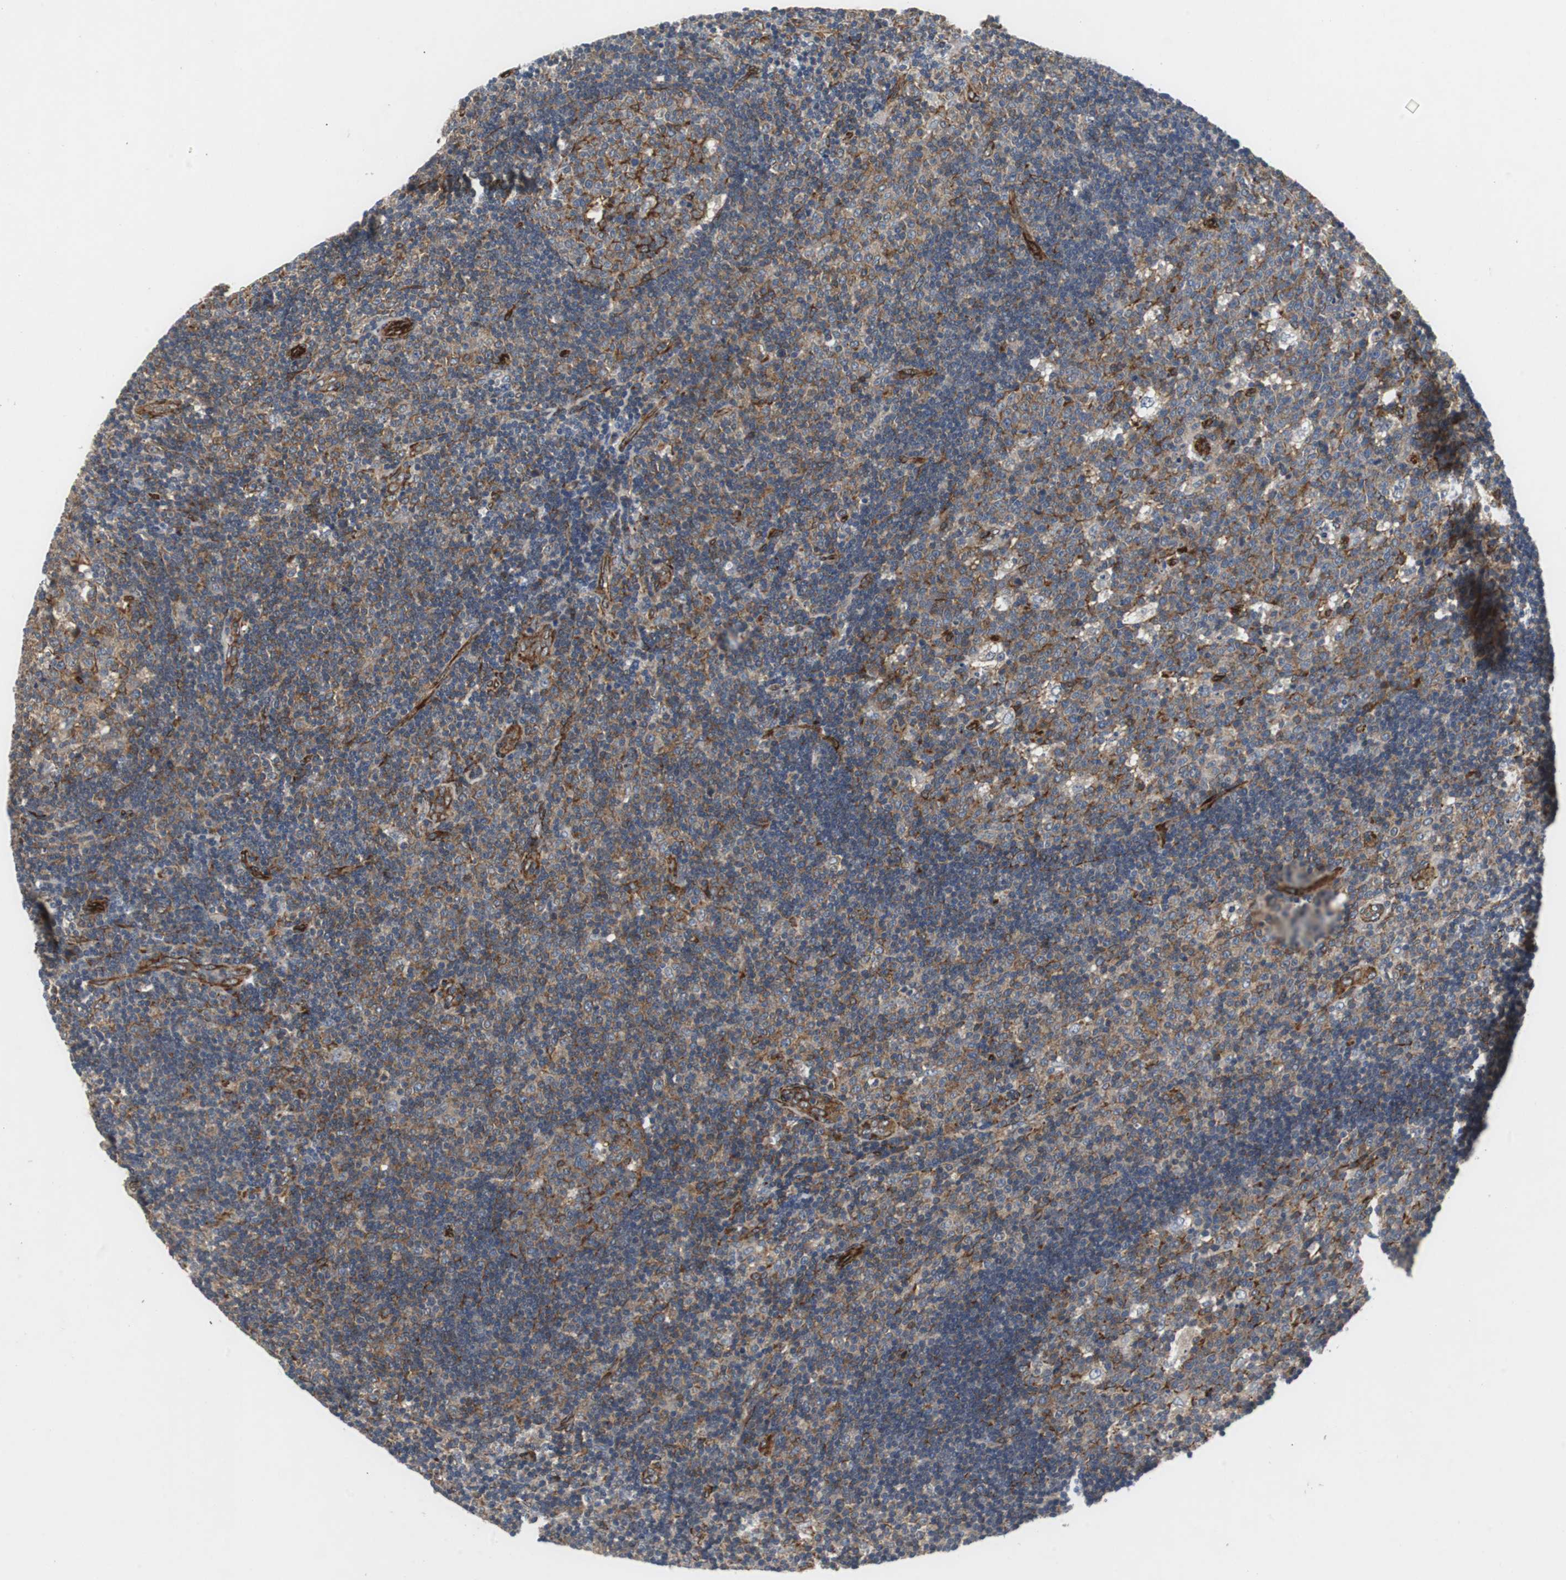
{"staining": {"intensity": "moderate", "quantity": "25%-75%", "location": "cytoplasmic/membranous"}, "tissue": "lymph node", "cell_type": "Germinal center cells", "image_type": "normal", "snomed": [{"axis": "morphology", "description": "Normal tissue, NOS"}, {"axis": "topography", "description": "Lymph node"}, {"axis": "topography", "description": "Salivary gland"}], "caption": "Immunohistochemistry (IHC) photomicrograph of benign lymph node stained for a protein (brown), which exhibits medium levels of moderate cytoplasmic/membranous staining in about 25%-75% of germinal center cells.", "gene": "ISCU", "patient": {"sex": "male", "age": 8}}